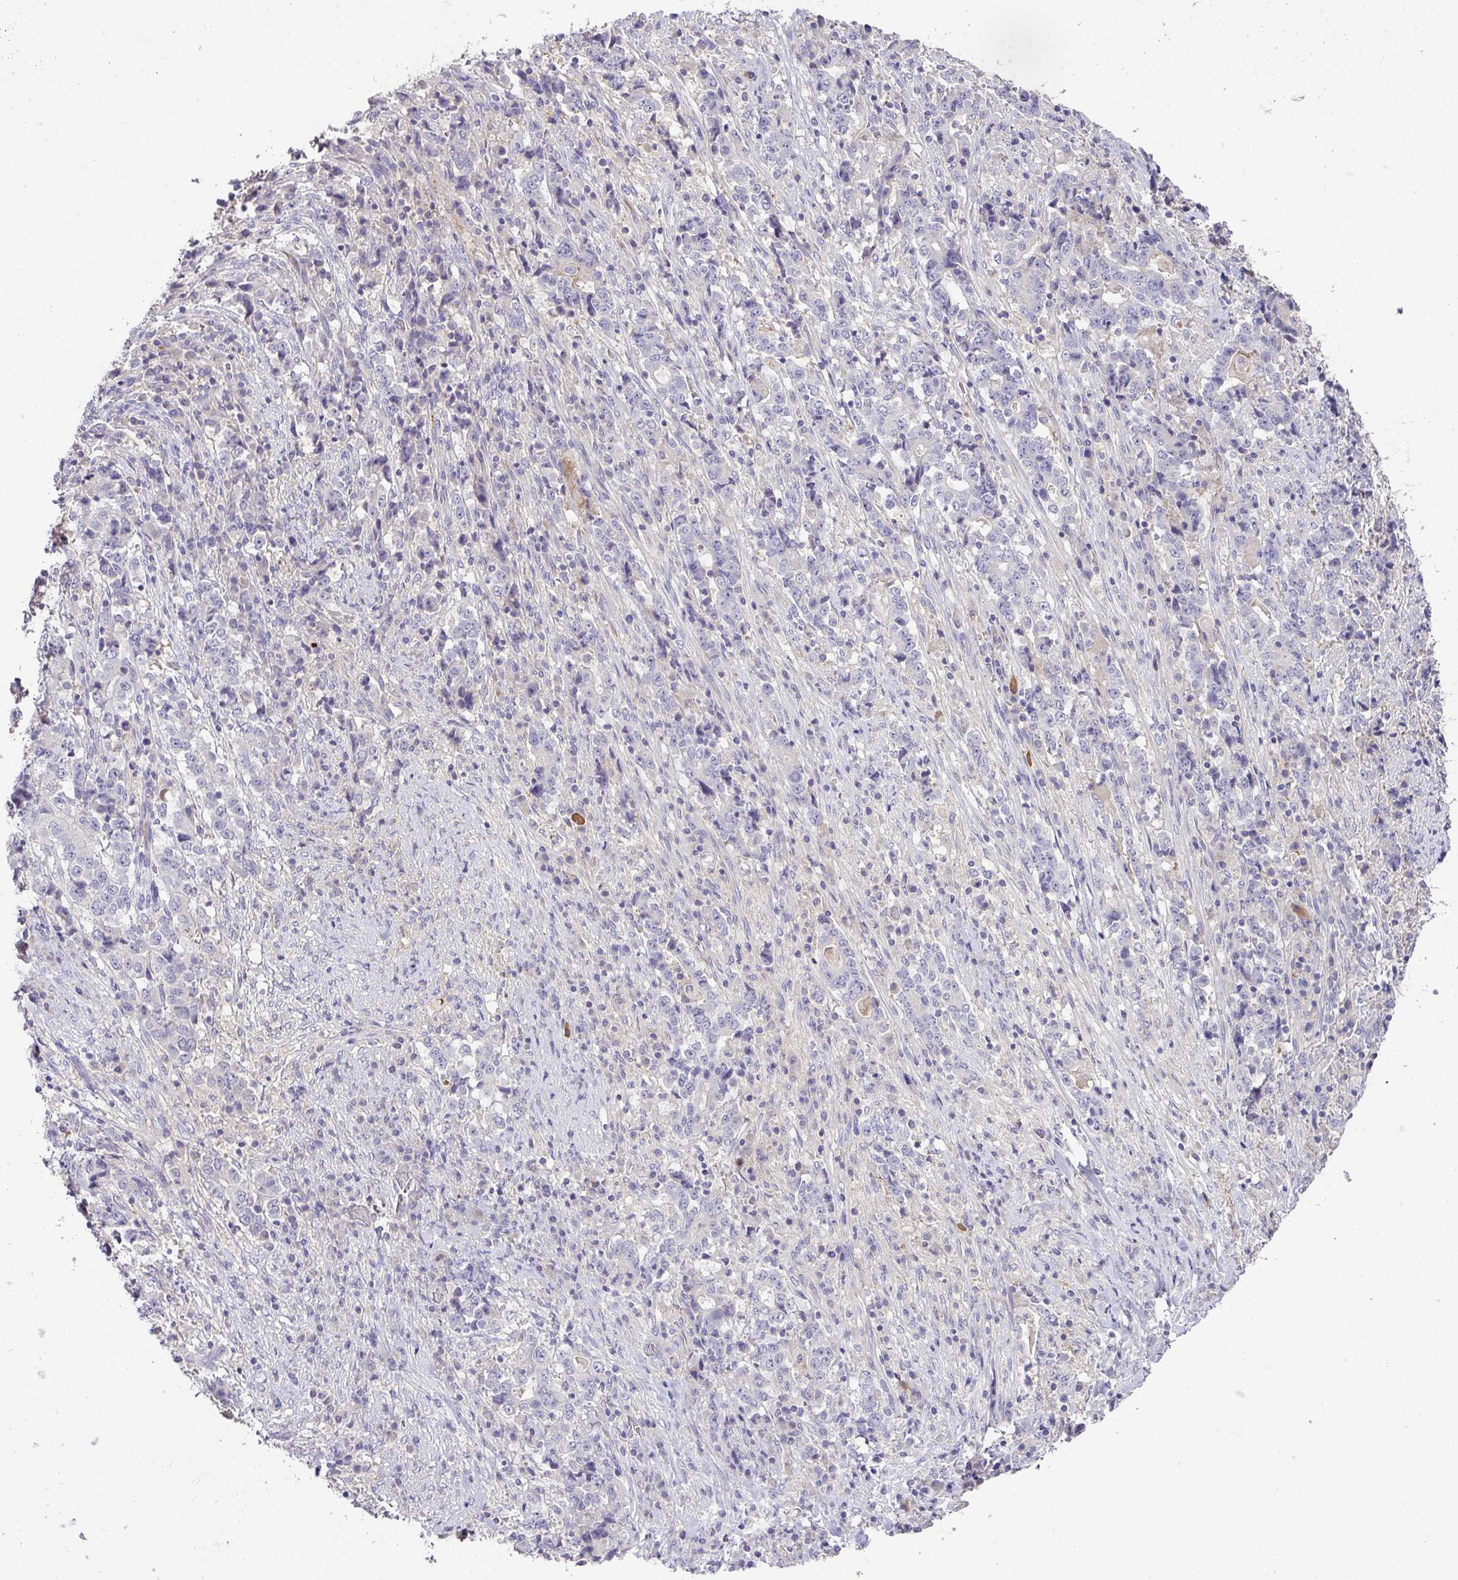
{"staining": {"intensity": "negative", "quantity": "none", "location": "none"}, "tissue": "stomach cancer", "cell_type": "Tumor cells", "image_type": "cancer", "snomed": [{"axis": "morphology", "description": "Normal tissue, NOS"}, {"axis": "morphology", "description": "Adenocarcinoma, NOS"}, {"axis": "topography", "description": "Stomach, upper"}, {"axis": "topography", "description": "Stomach"}], "caption": "Immunohistochemistry of human stomach cancer (adenocarcinoma) exhibits no positivity in tumor cells.", "gene": "HOXC13", "patient": {"sex": "male", "age": 59}}